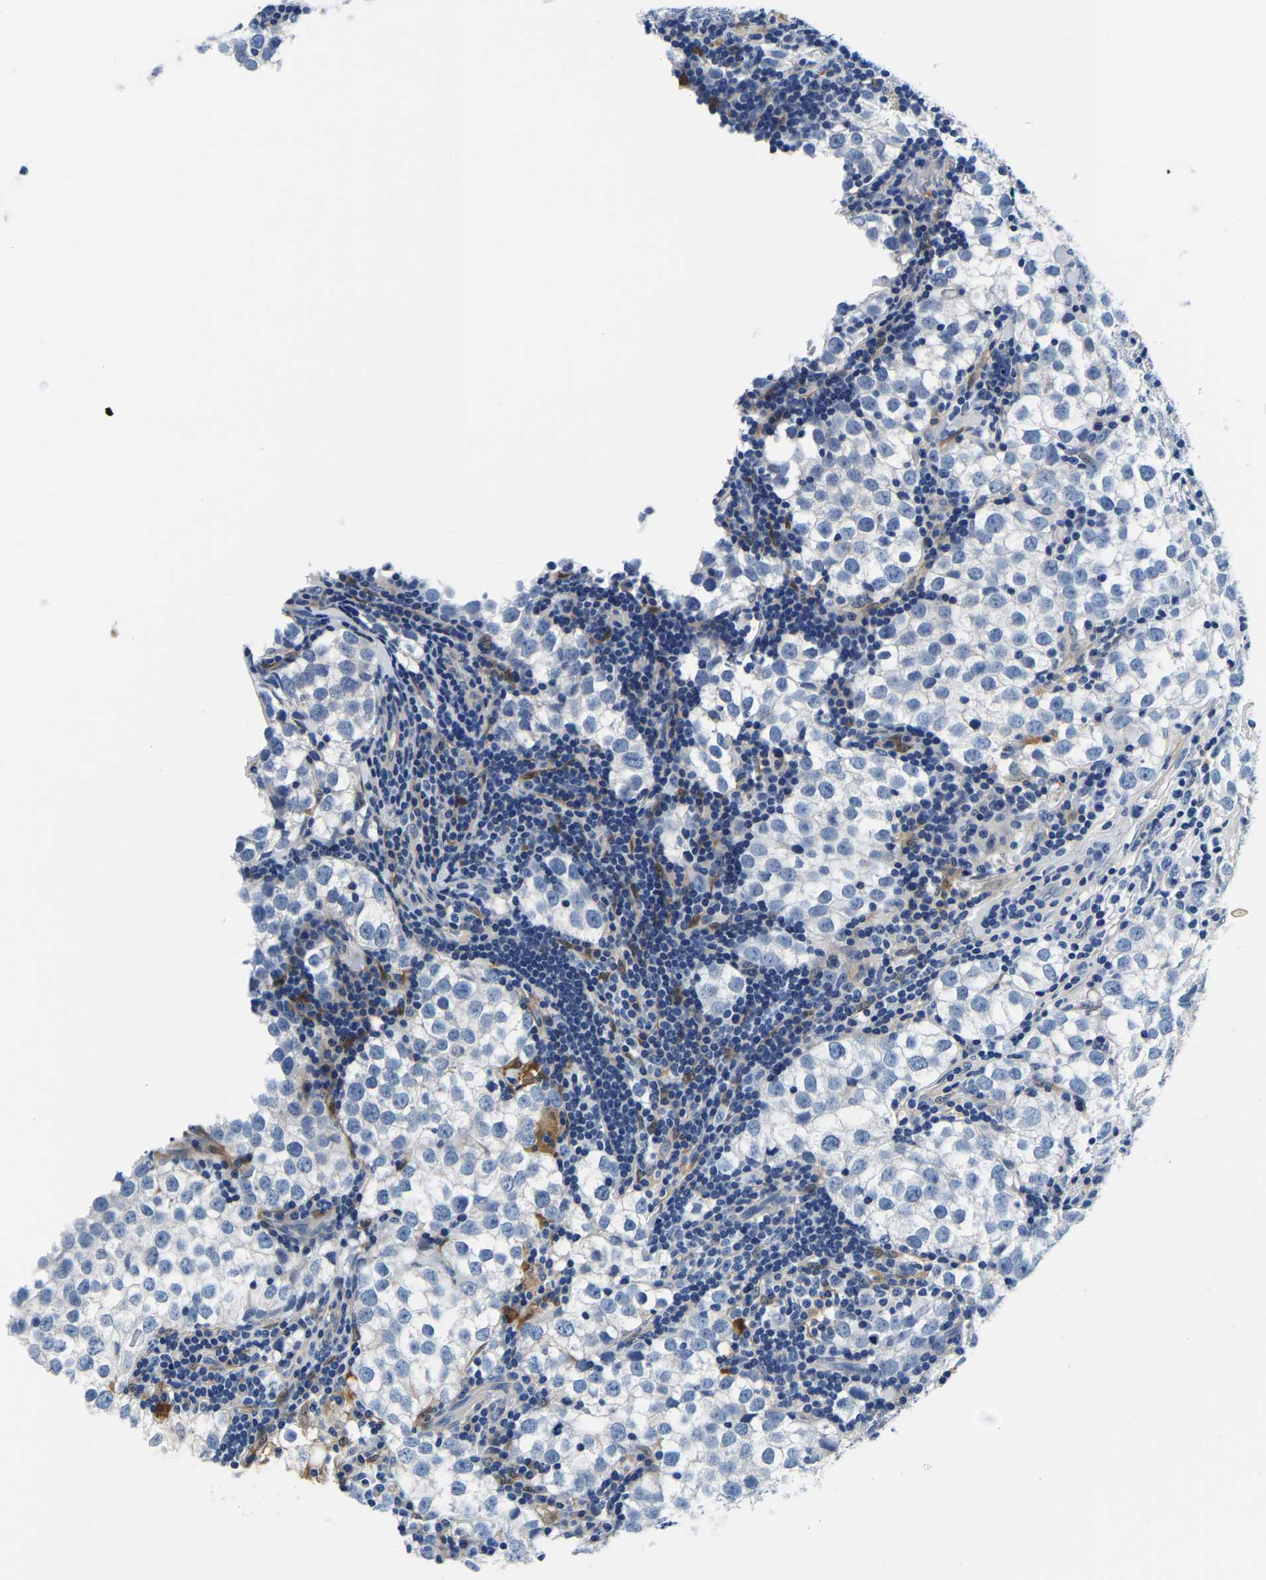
{"staining": {"intensity": "negative", "quantity": "none", "location": "none"}, "tissue": "testis cancer", "cell_type": "Tumor cells", "image_type": "cancer", "snomed": [{"axis": "morphology", "description": "Seminoma, NOS"}, {"axis": "morphology", "description": "Carcinoma, Embryonal, NOS"}, {"axis": "topography", "description": "Testis"}], "caption": "DAB (3,3'-diaminobenzidine) immunohistochemical staining of human seminoma (testis) exhibits no significant positivity in tumor cells.", "gene": "ACO1", "patient": {"sex": "male", "age": 36}}